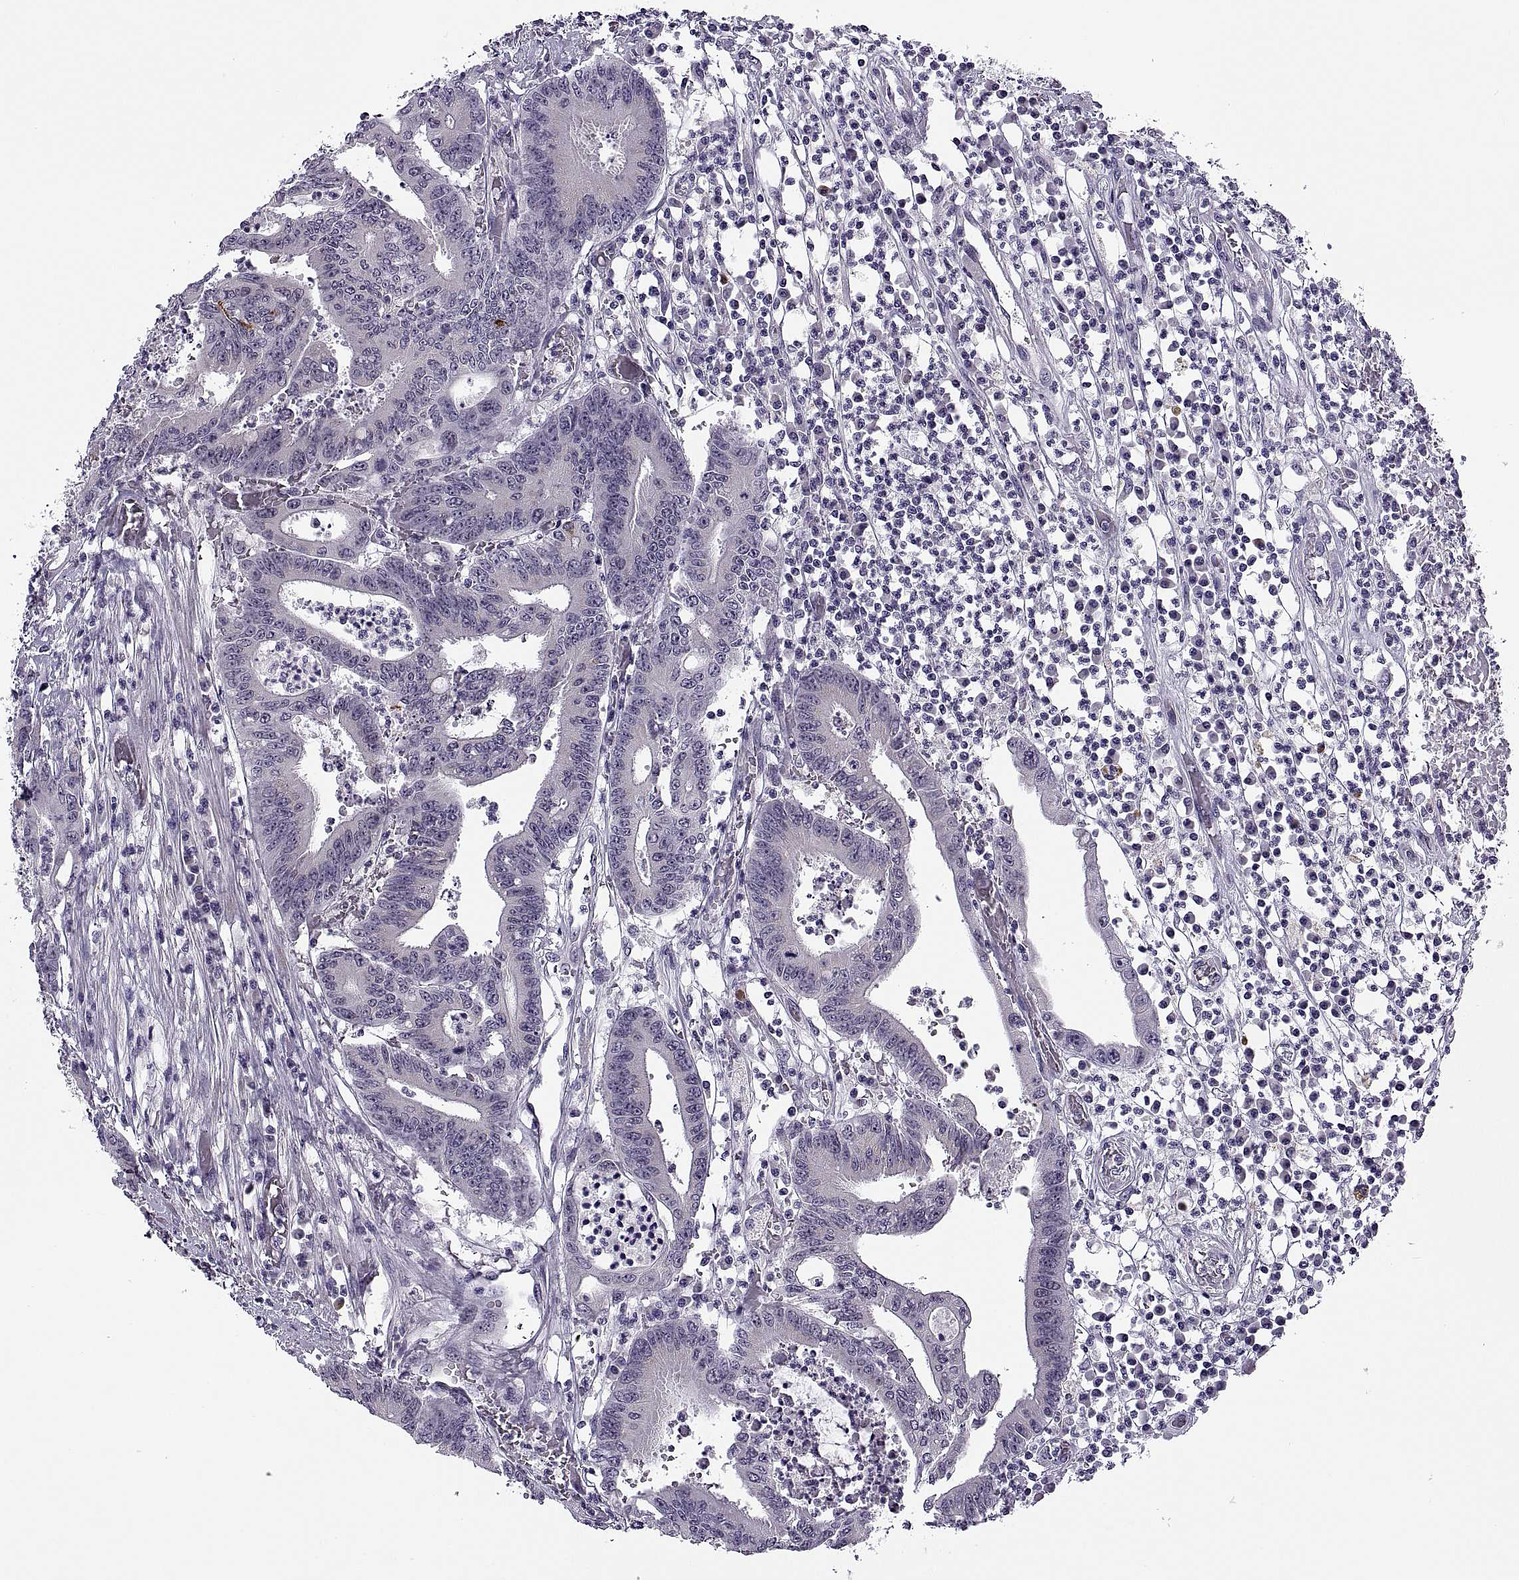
{"staining": {"intensity": "negative", "quantity": "none", "location": "none"}, "tissue": "colorectal cancer", "cell_type": "Tumor cells", "image_type": "cancer", "snomed": [{"axis": "morphology", "description": "Adenocarcinoma, NOS"}, {"axis": "topography", "description": "Rectum"}], "caption": "Human colorectal cancer (adenocarcinoma) stained for a protein using IHC displays no staining in tumor cells.", "gene": "MAGEB1", "patient": {"sex": "male", "age": 54}}